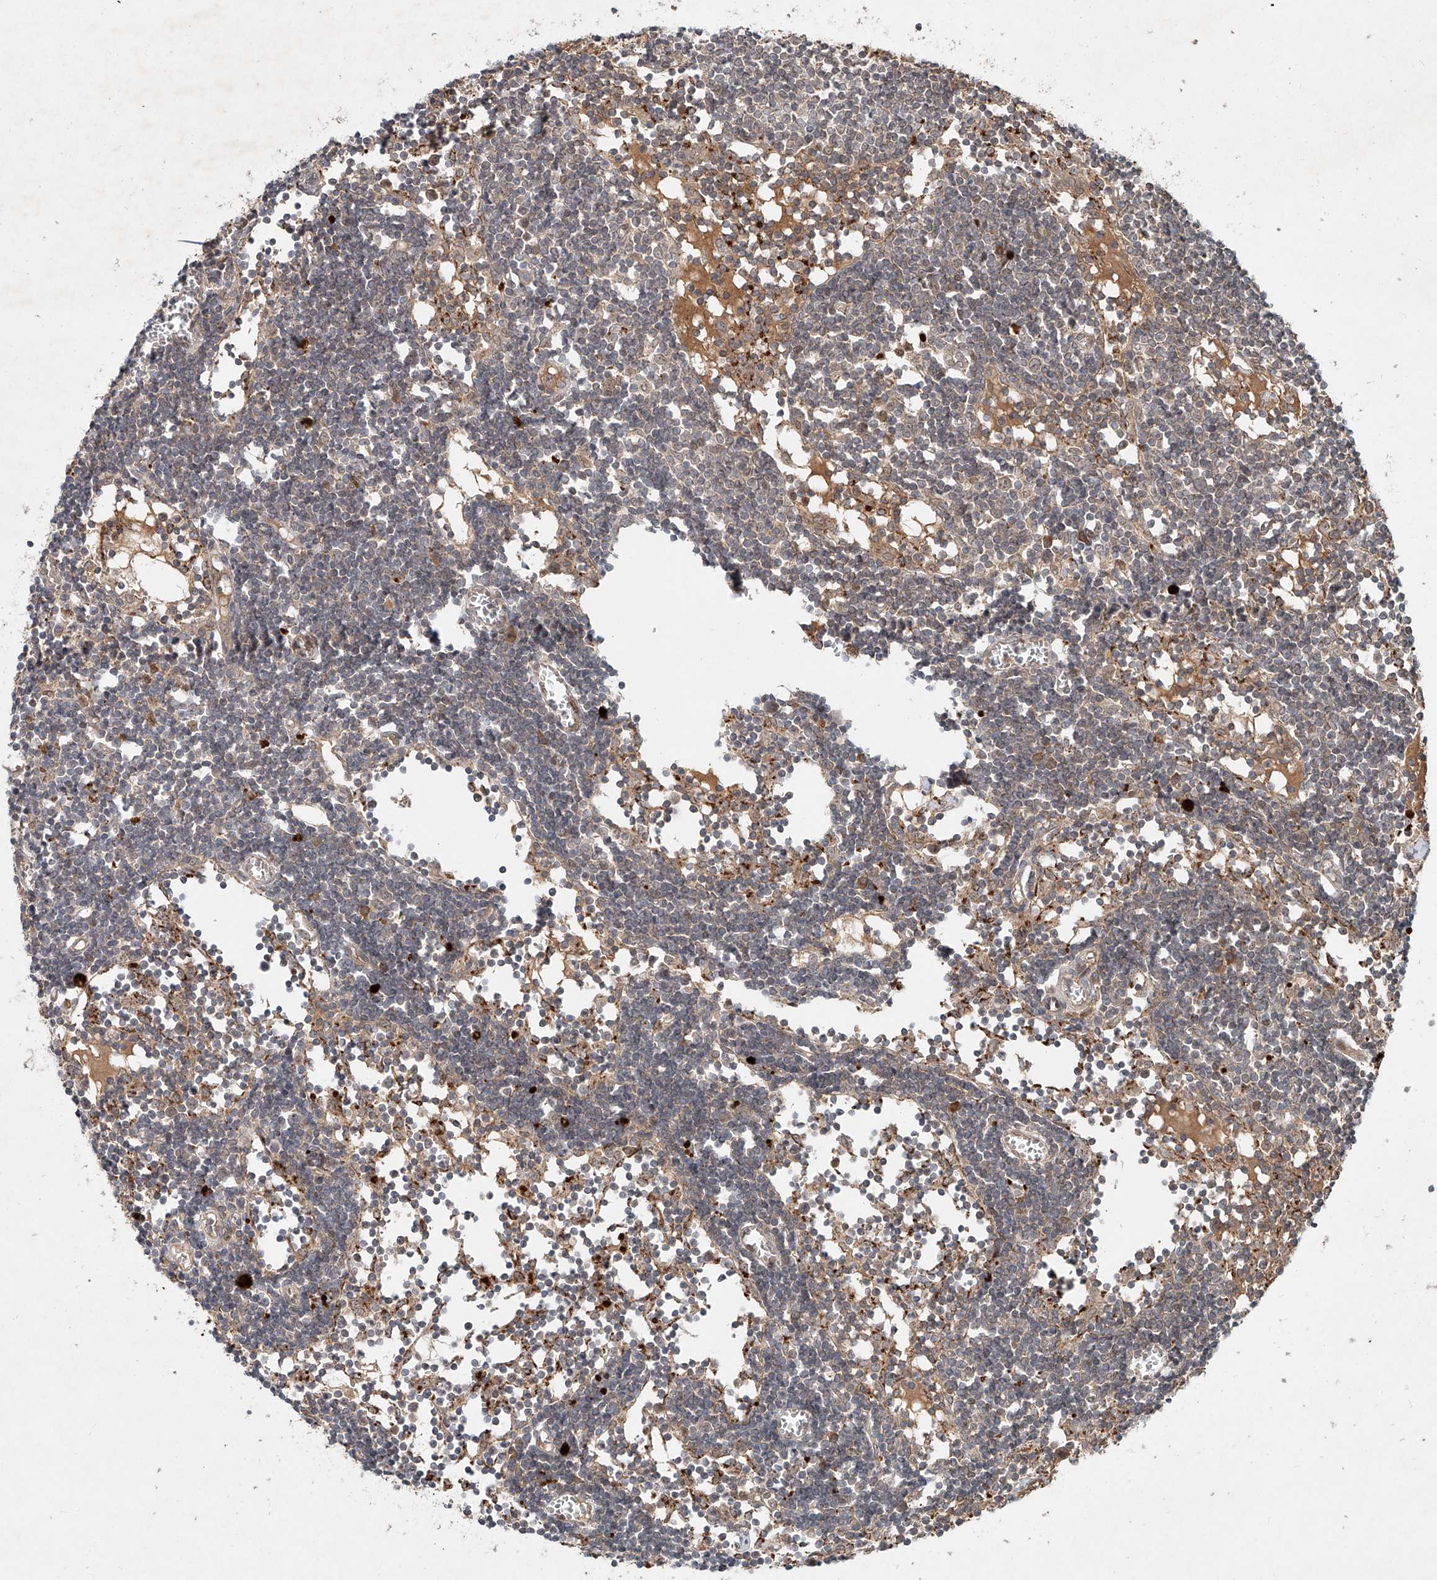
{"staining": {"intensity": "moderate", "quantity": "<25%", "location": "cytoplasmic/membranous"}, "tissue": "lymph node", "cell_type": "Germinal center cells", "image_type": "normal", "snomed": [{"axis": "morphology", "description": "Normal tissue, NOS"}, {"axis": "topography", "description": "Lymph node"}], "caption": "A high-resolution micrograph shows immunohistochemistry (IHC) staining of benign lymph node, which reveals moderate cytoplasmic/membranous expression in approximately <25% of germinal center cells. (brown staining indicates protein expression, while blue staining denotes nuclei).", "gene": "IER5", "patient": {"sex": "female", "age": 11}}